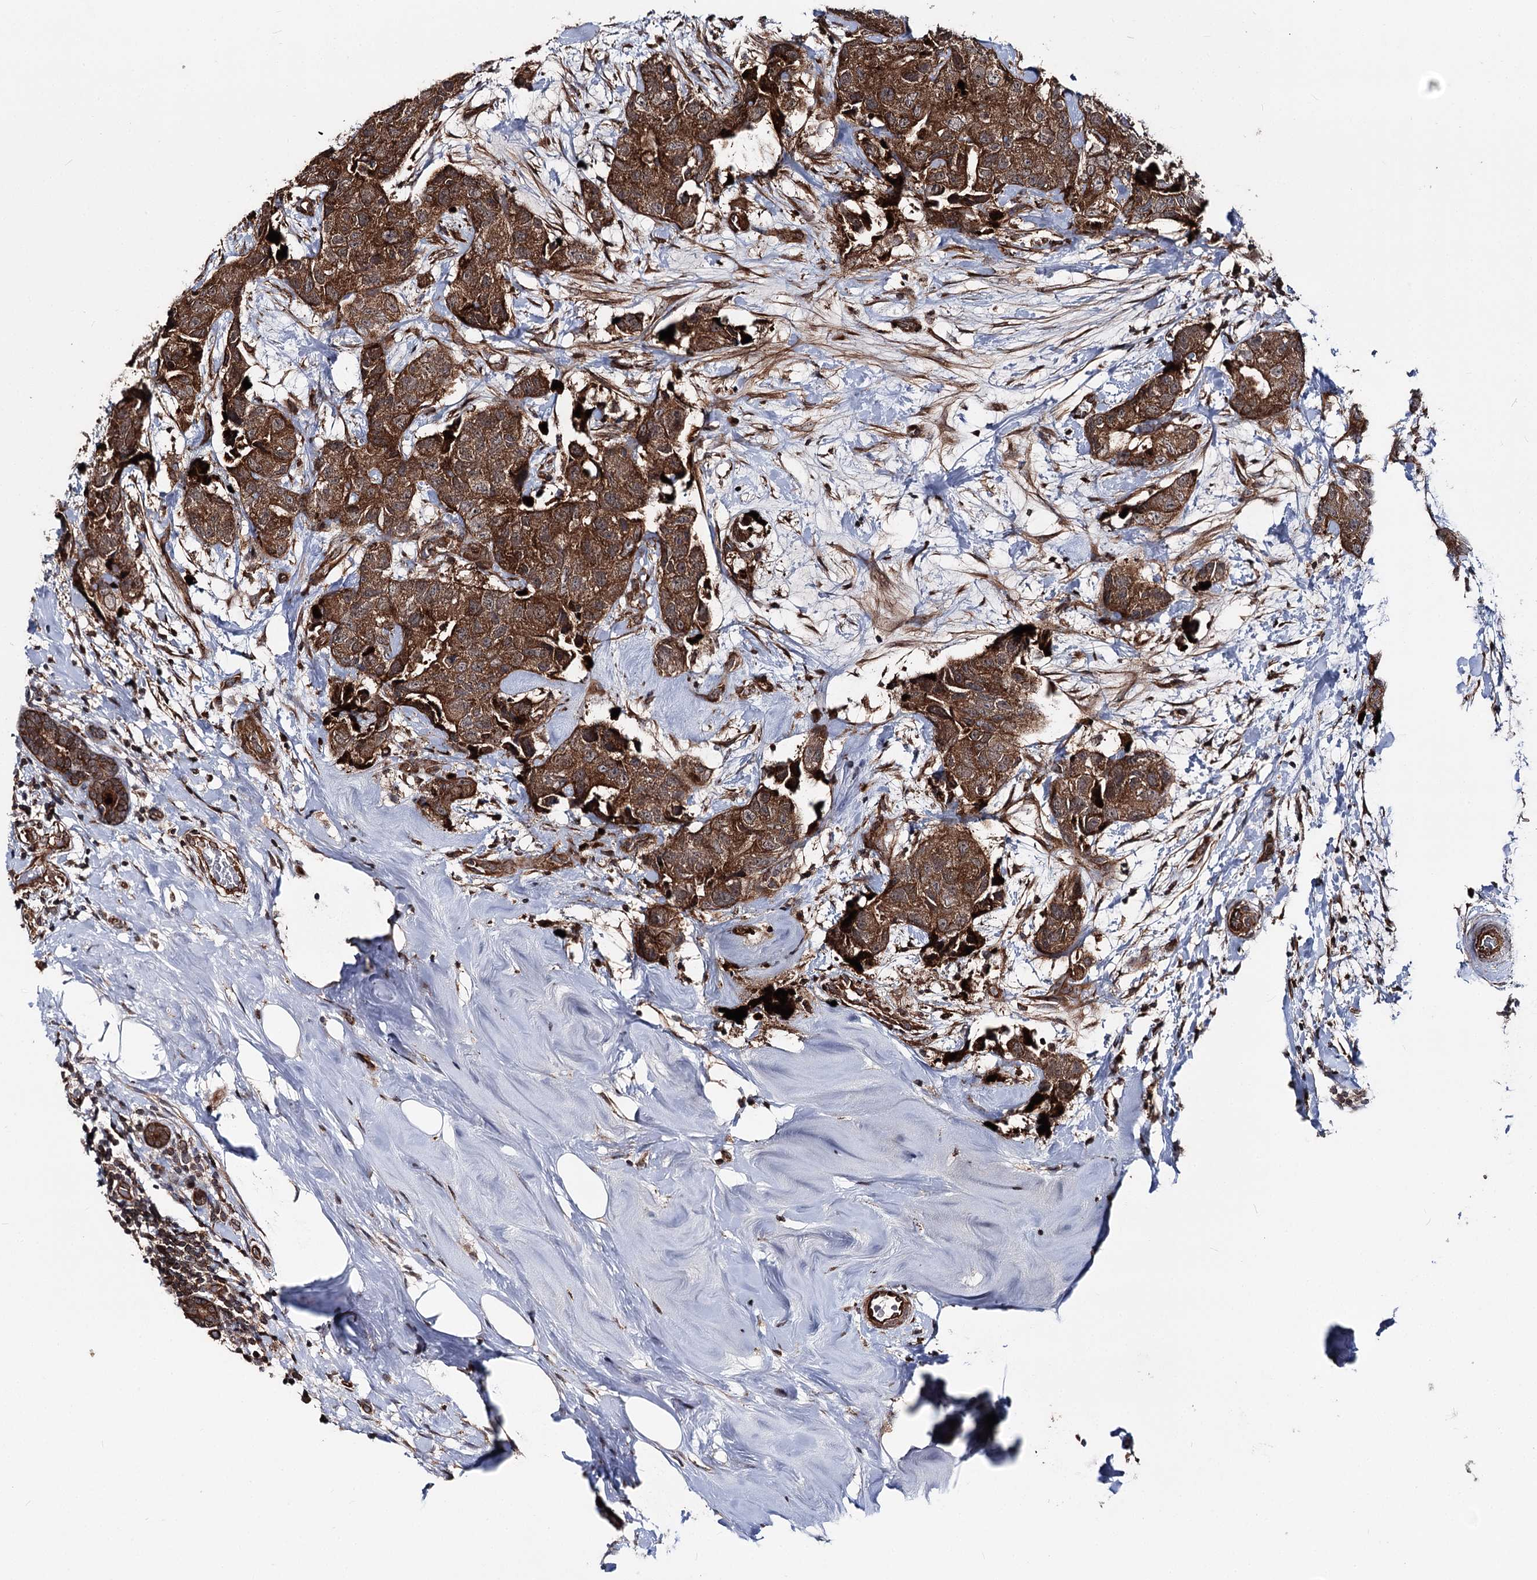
{"staining": {"intensity": "strong", "quantity": ">75%", "location": "cytoplasmic/membranous"}, "tissue": "breast cancer", "cell_type": "Tumor cells", "image_type": "cancer", "snomed": [{"axis": "morphology", "description": "Duct carcinoma"}, {"axis": "topography", "description": "Breast"}], "caption": "There is high levels of strong cytoplasmic/membranous staining in tumor cells of intraductal carcinoma (breast), as demonstrated by immunohistochemical staining (brown color).", "gene": "FGFR1OP2", "patient": {"sex": "female", "age": 62}}